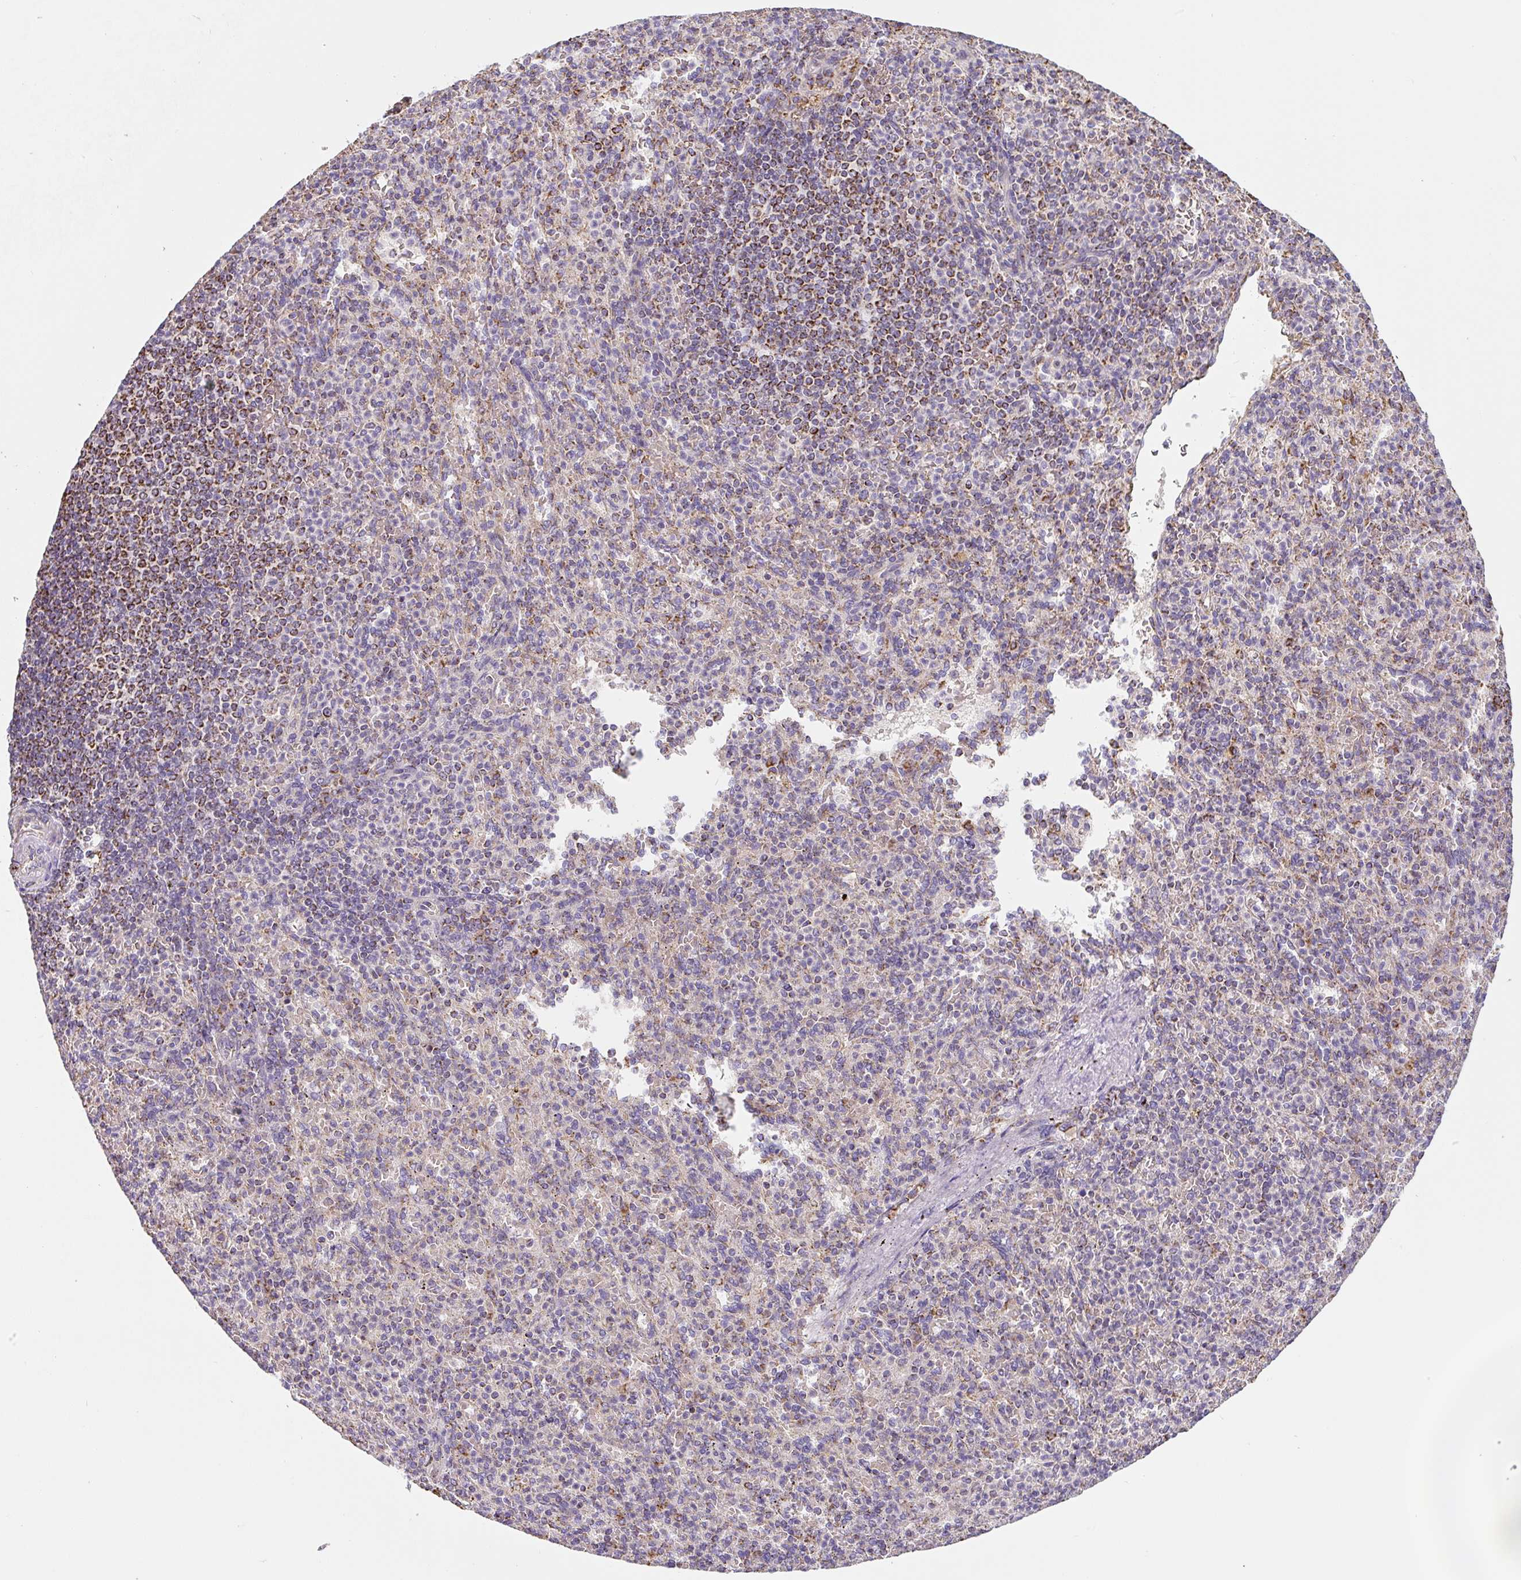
{"staining": {"intensity": "strong", "quantity": "<25%", "location": "cytoplasmic/membranous"}, "tissue": "spleen", "cell_type": "Cells in red pulp", "image_type": "normal", "snomed": [{"axis": "morphology", "description": "Normal tissue, NOS"}, {"axis": "topography", "description": "Spleen"}], "caption": "High-power microscopy captured an immunohistochemistry (IHC) photomicrograph of unremarkable spleen, revealing strong cytoplasmic/membranous staining in about <25% of cells in red pulp.", "gene": "MT", "patient": {"sex": "female", "age": 74}}